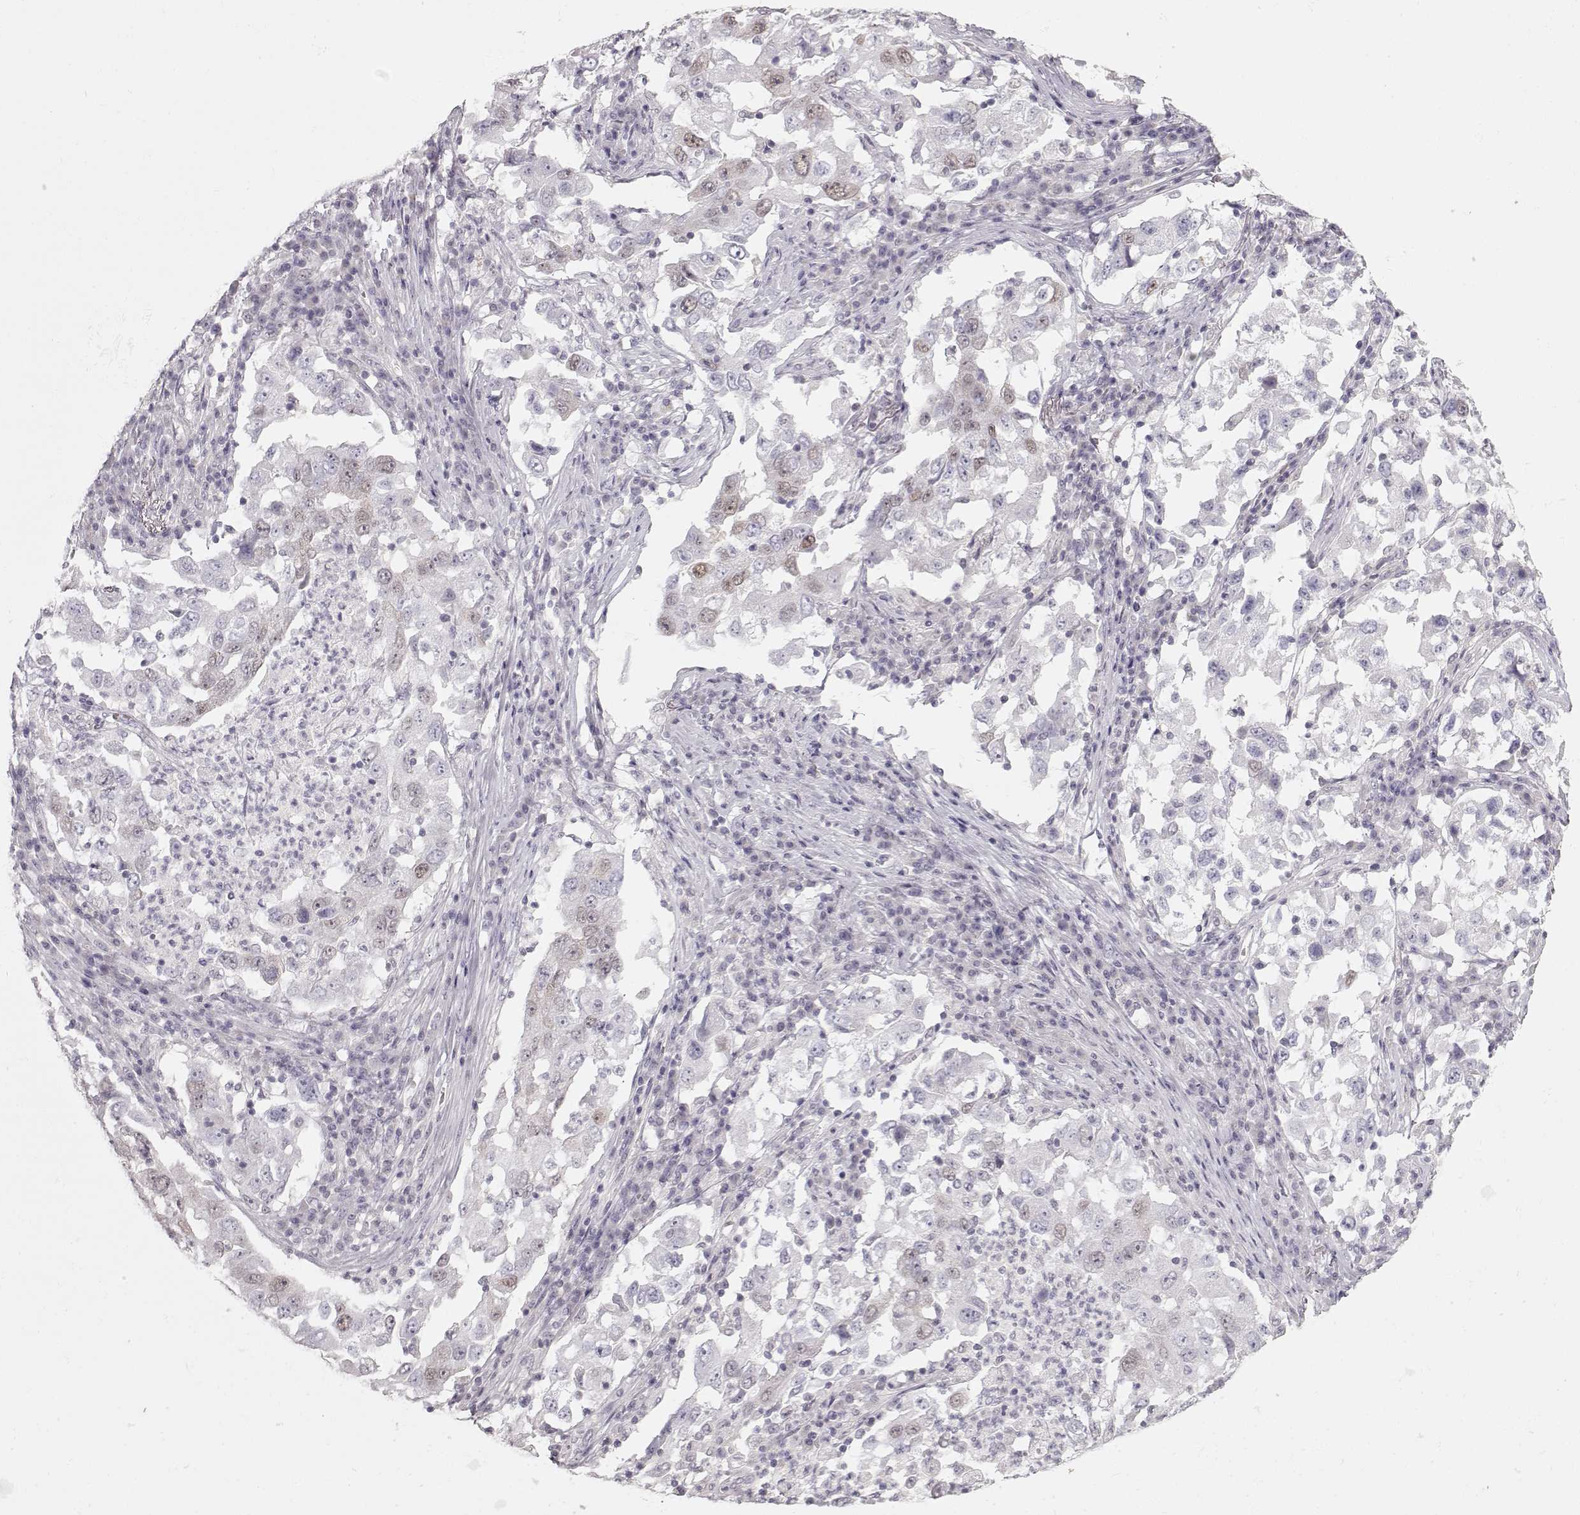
{"staining": {"intensity": "negative", "quantity": "none", "location": "none"}, "tissue": "lung cancer", "cell_type": "Tumor cells", "image_type": "cancer", "snomed": [{"axis": "morphology", "description": "Adenocarcinoma, NOS"}, {"axis": "topography", "description": "Lung"}], "caption": "High magnification brightfield microscopy of adenocarcinoma (lung) stained with DAB (3,3'-diaminobenzidine) (brown) and counterstained with hematoxylin (blue): tumor cells show no significant positivity.", "gene": "FAM205A", "patient": {"sex": "male", "age": 73}}